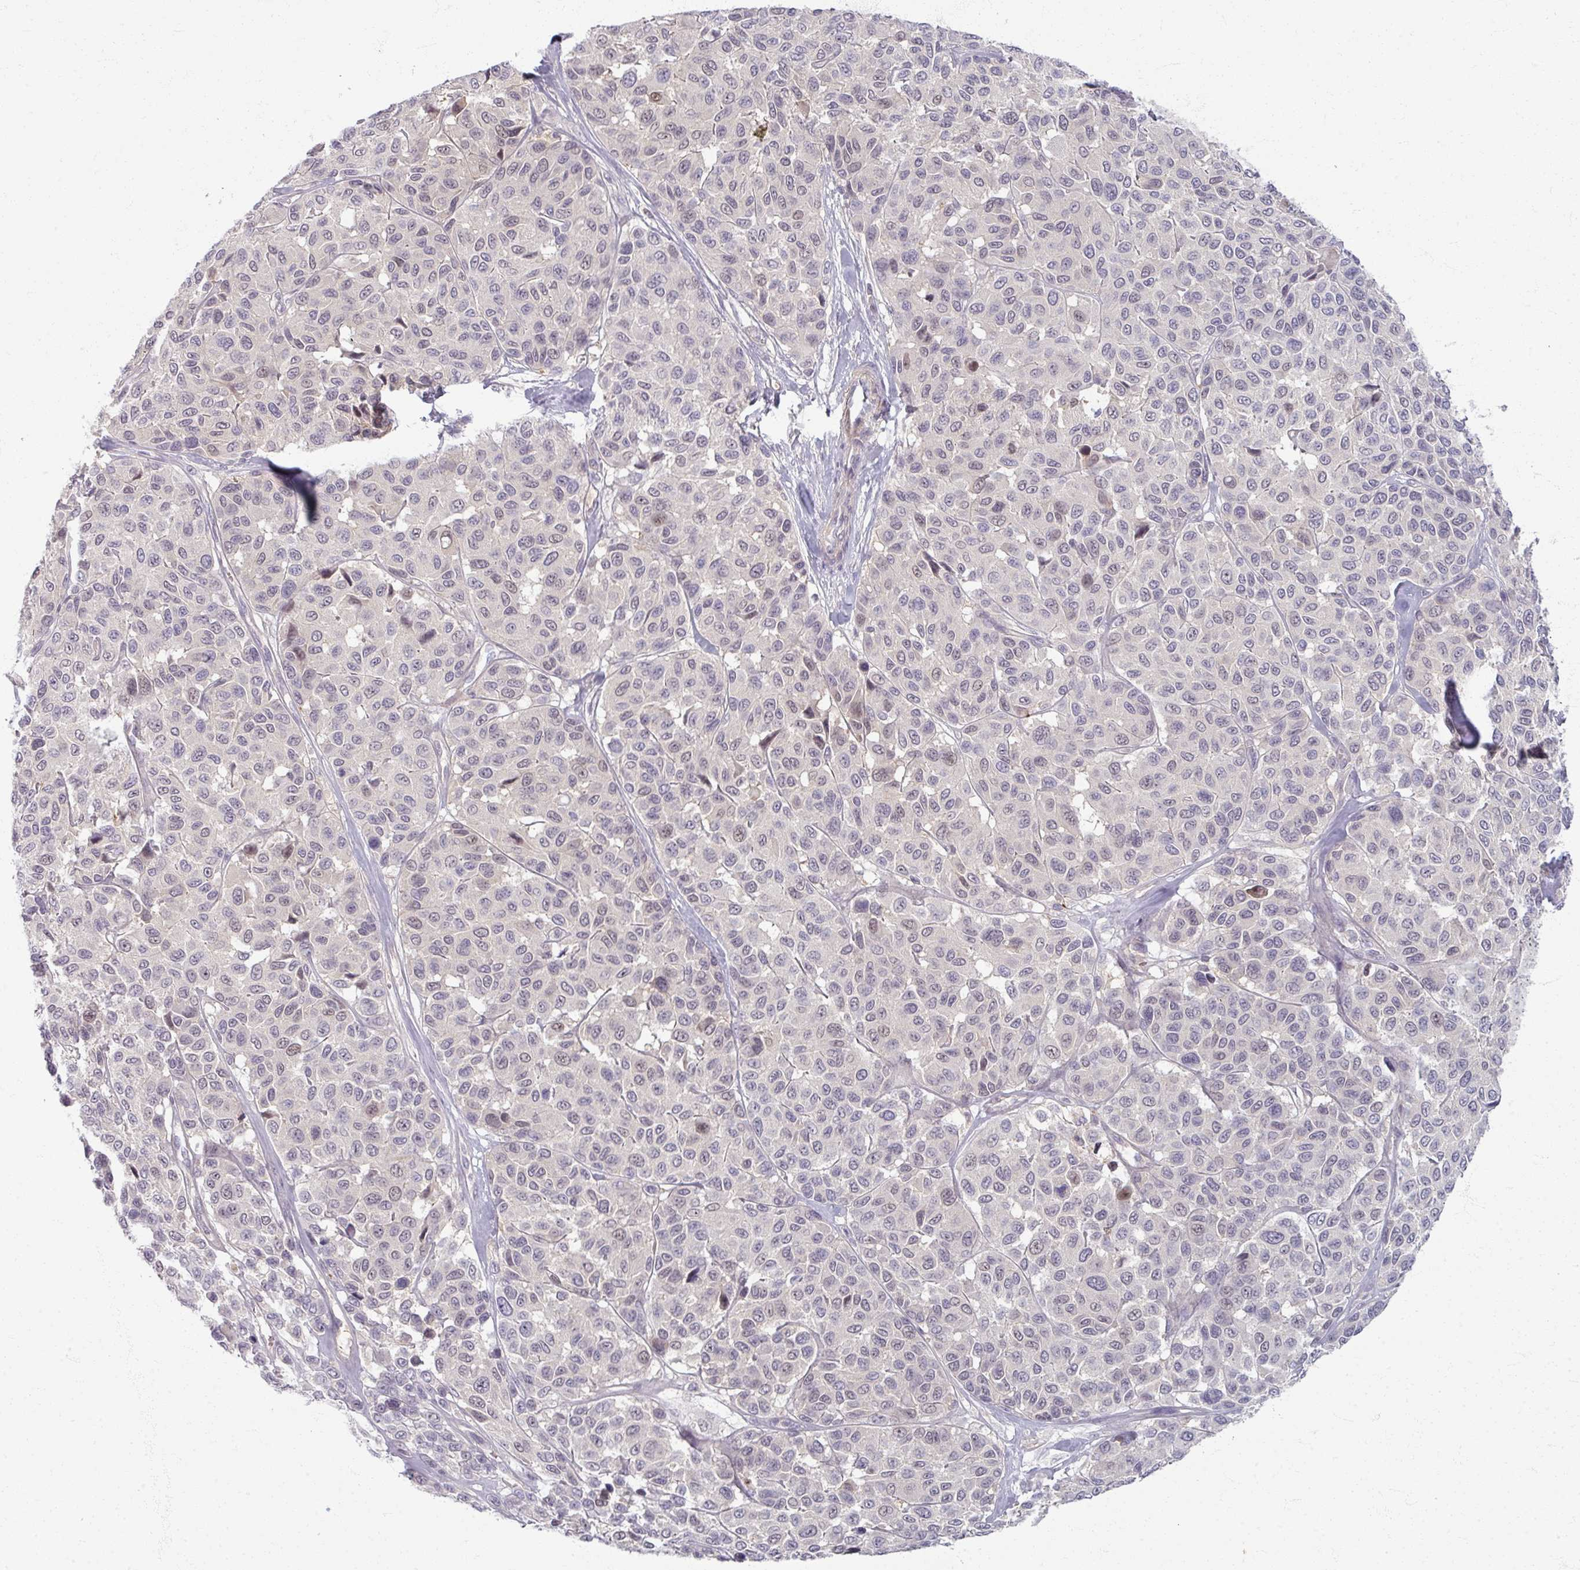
{"staining": {"intensity": "negative", "quantity": "none", "location": "none"}, "tissue": "melanoma", "cell_type": "Tumor cells", "image_type": "cancer", "snomed": [{"axis": "morphology", "description": "Malignant melanoma, NOS"}, {"axis": "topography", "description": "Skin"}], "caption": "Tumor cells are negative for brown protein staining in melanoma.", "gene": "TTLL7", "patient": {"sex": "female", "age": 66}}